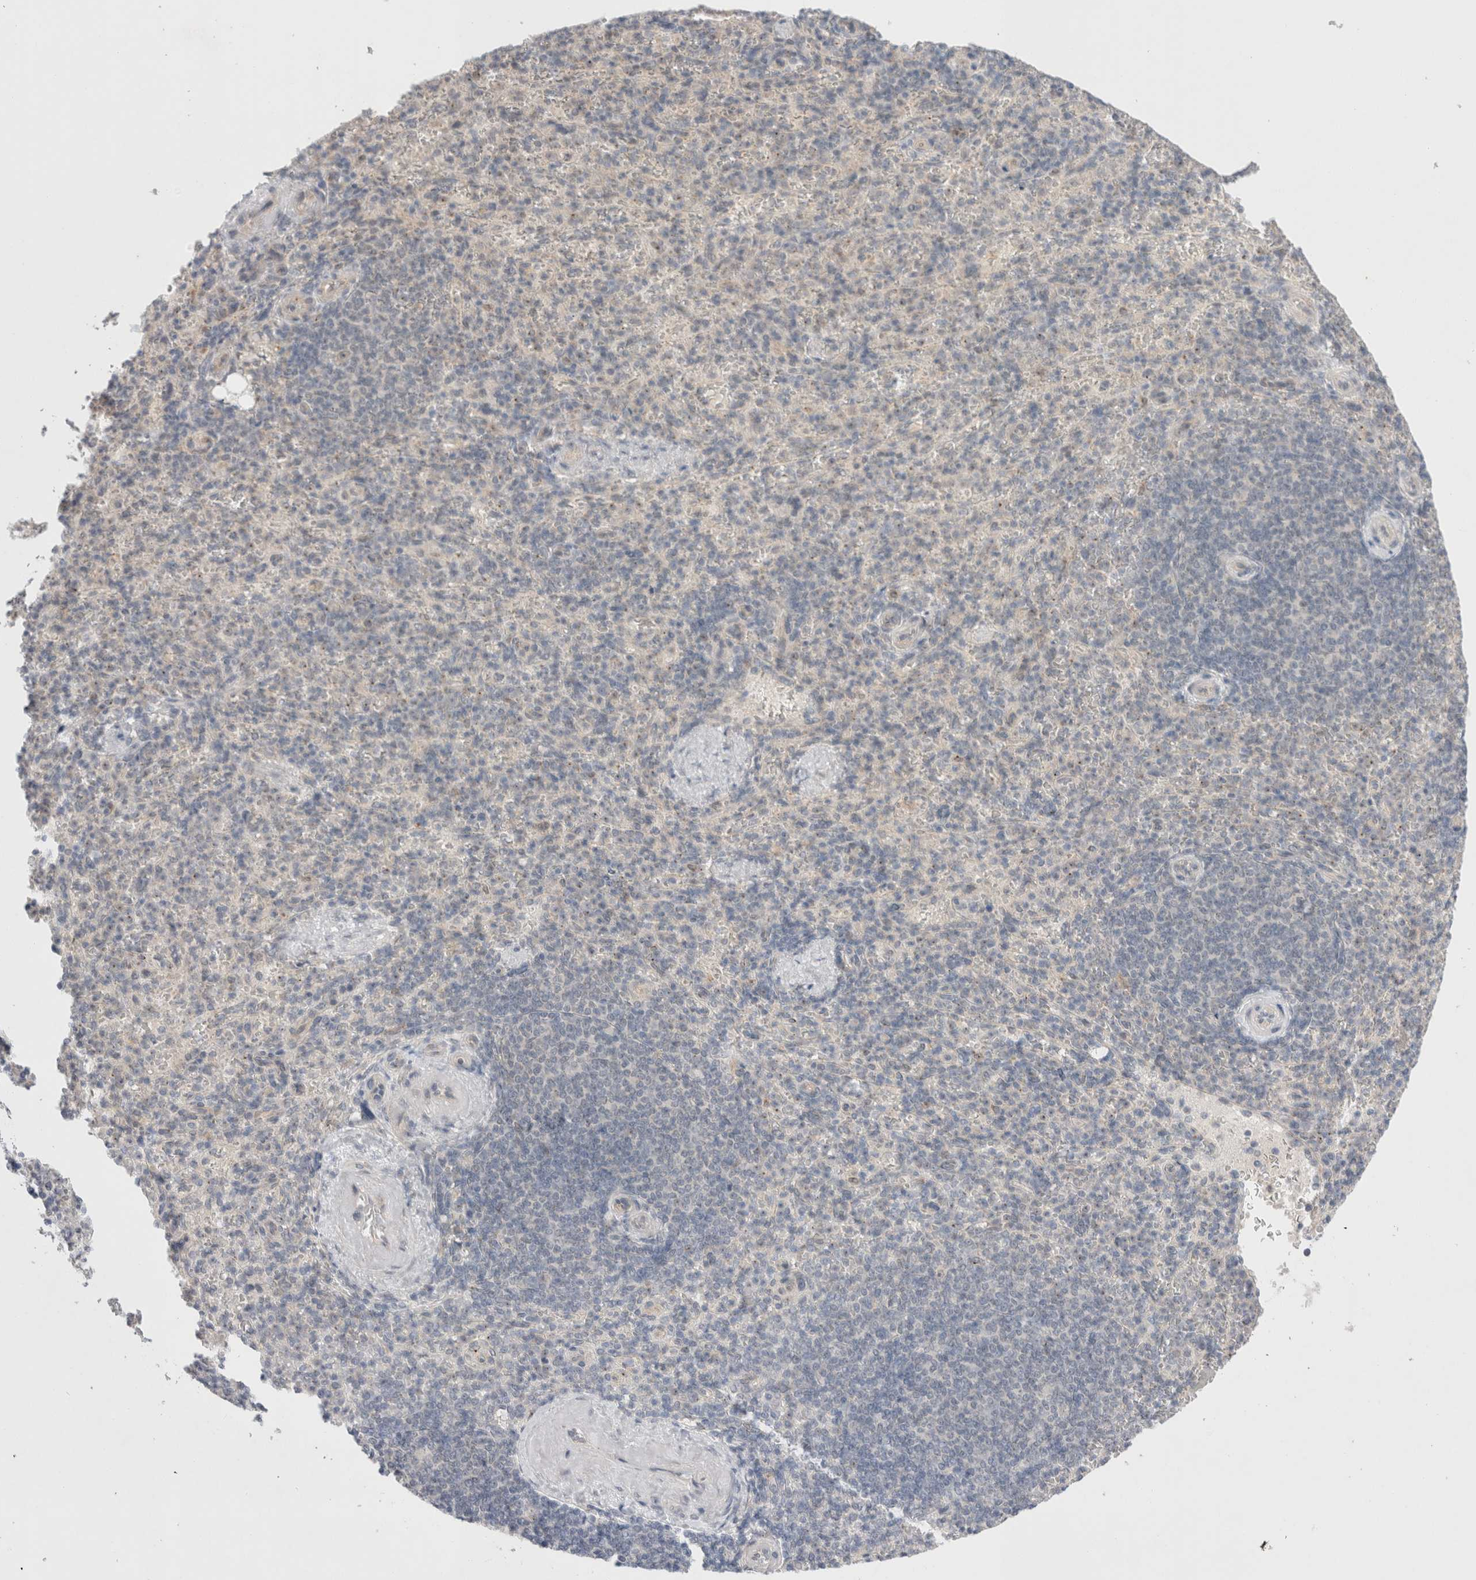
{"staining": {"intensity": "negative", "quantity": "none", "location": "none"}, "tissue": "spleen", "cell_type": "Cells in red pulp", "image_type": "normal", "snomed": [{"axis": "morphology", "description": "Normal tissue, NOS"}, {"axis": "topography", "description": "Spleen"}], "caption": "Immunohistochemical staining of unremarkable human spleen shows no significant positivity in cells in red pulp.", "gene": "BICD2", "patient": {"sex": "female", "age": 74}}